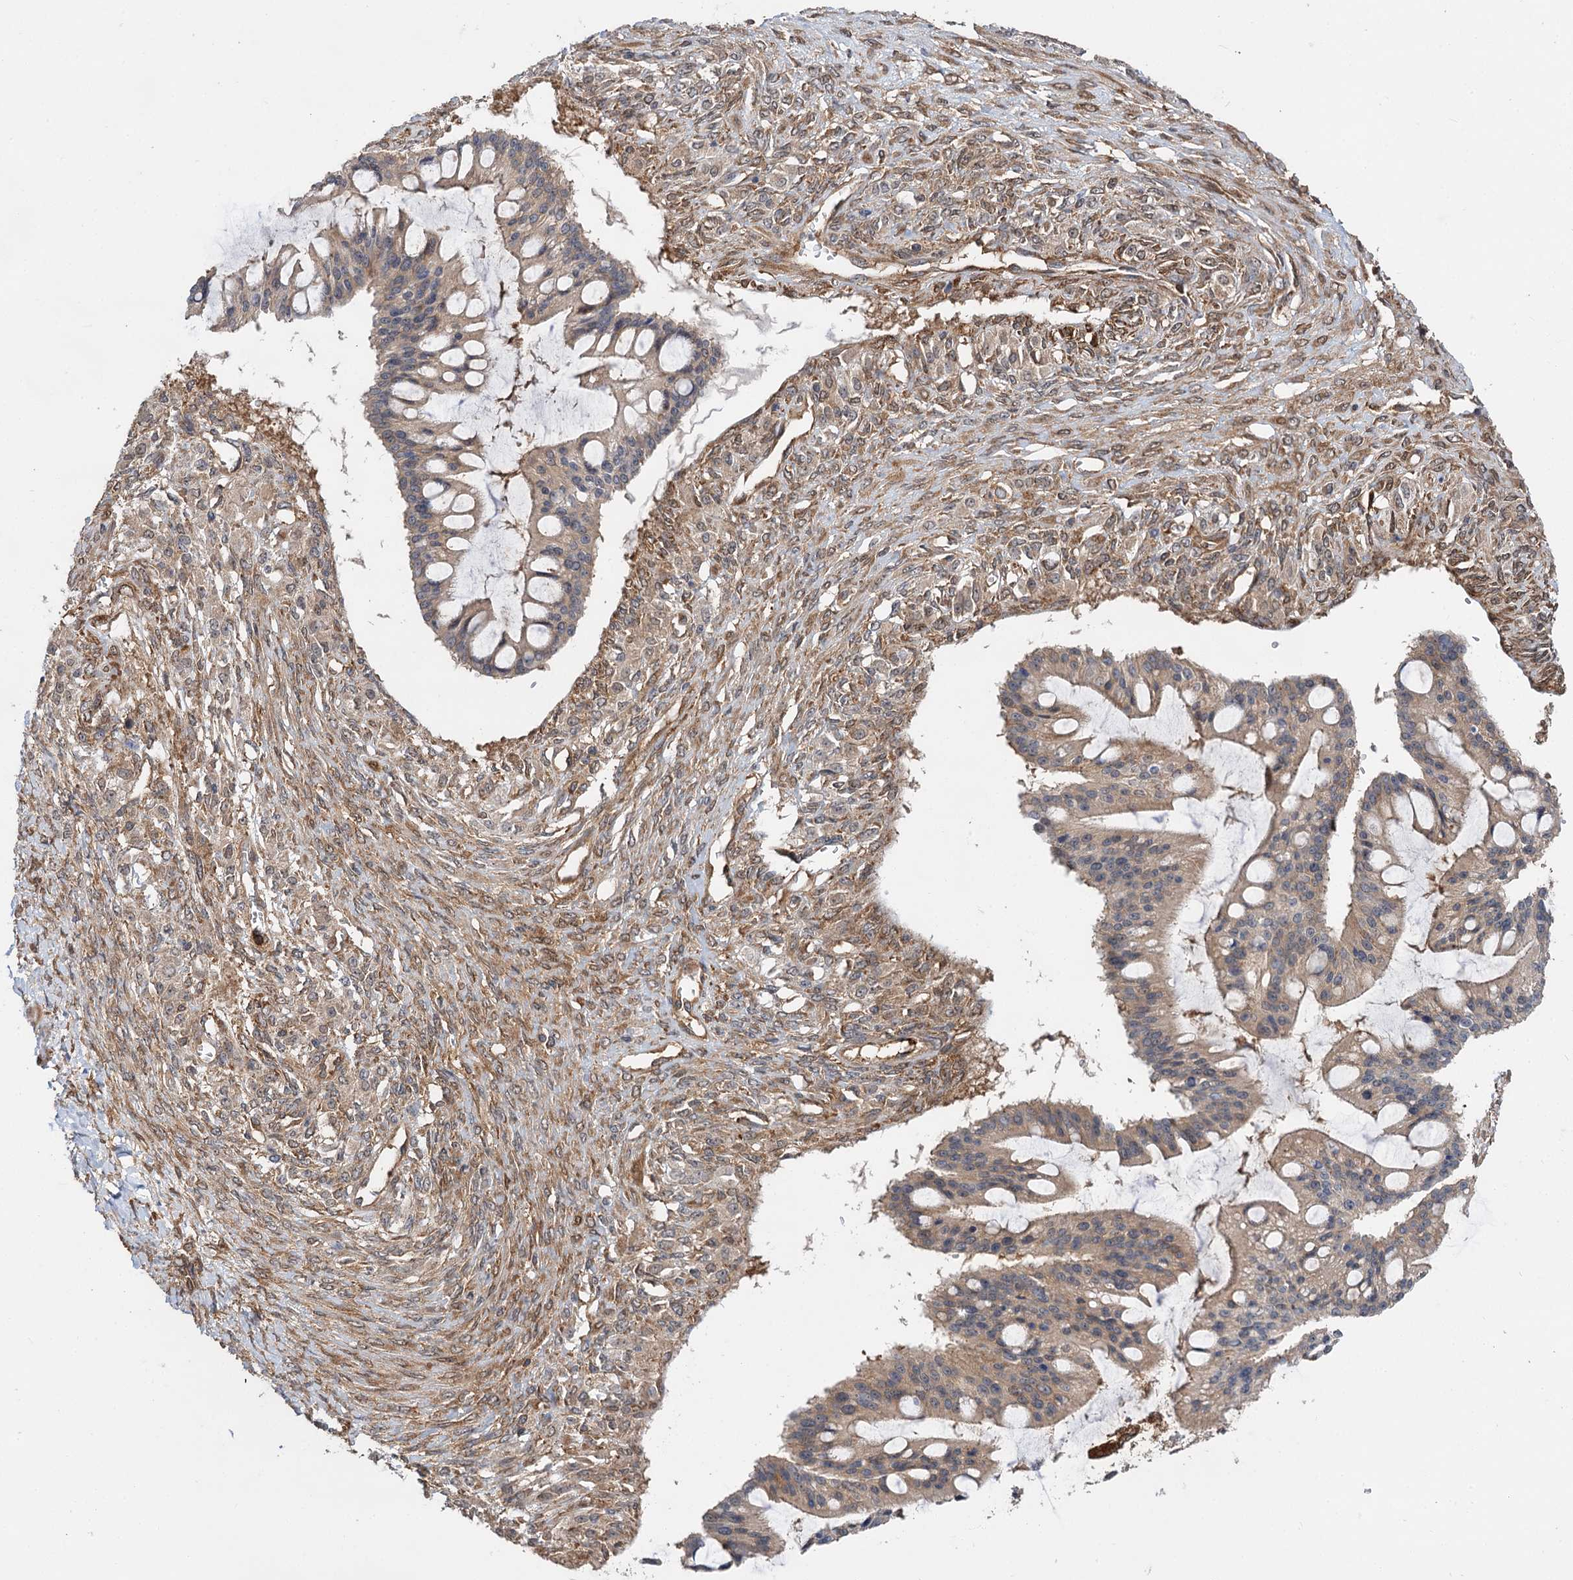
{"staining": {"intensity": "weak", "quantity": "25%-75%", "location": "cytoplasmic/membranous"}, "tissue": "ovarian cancer", "cell_type": "Tumor cells", "image_type": "cancer", "snomed": [{"axis": "morphology", "description": "Cystadenocarcinoma, mucinous, NOS"}, {"axis": "topography", "description": "Ovary"}], "caption": "Ovarian cancer (mucinous cystadenocarcinoma) stained for a protein displays weak cytoplasmic/membranous positivity in tumor cells.", "gene": "PACS1", "patient": {"sex": "female", "age": 73}}